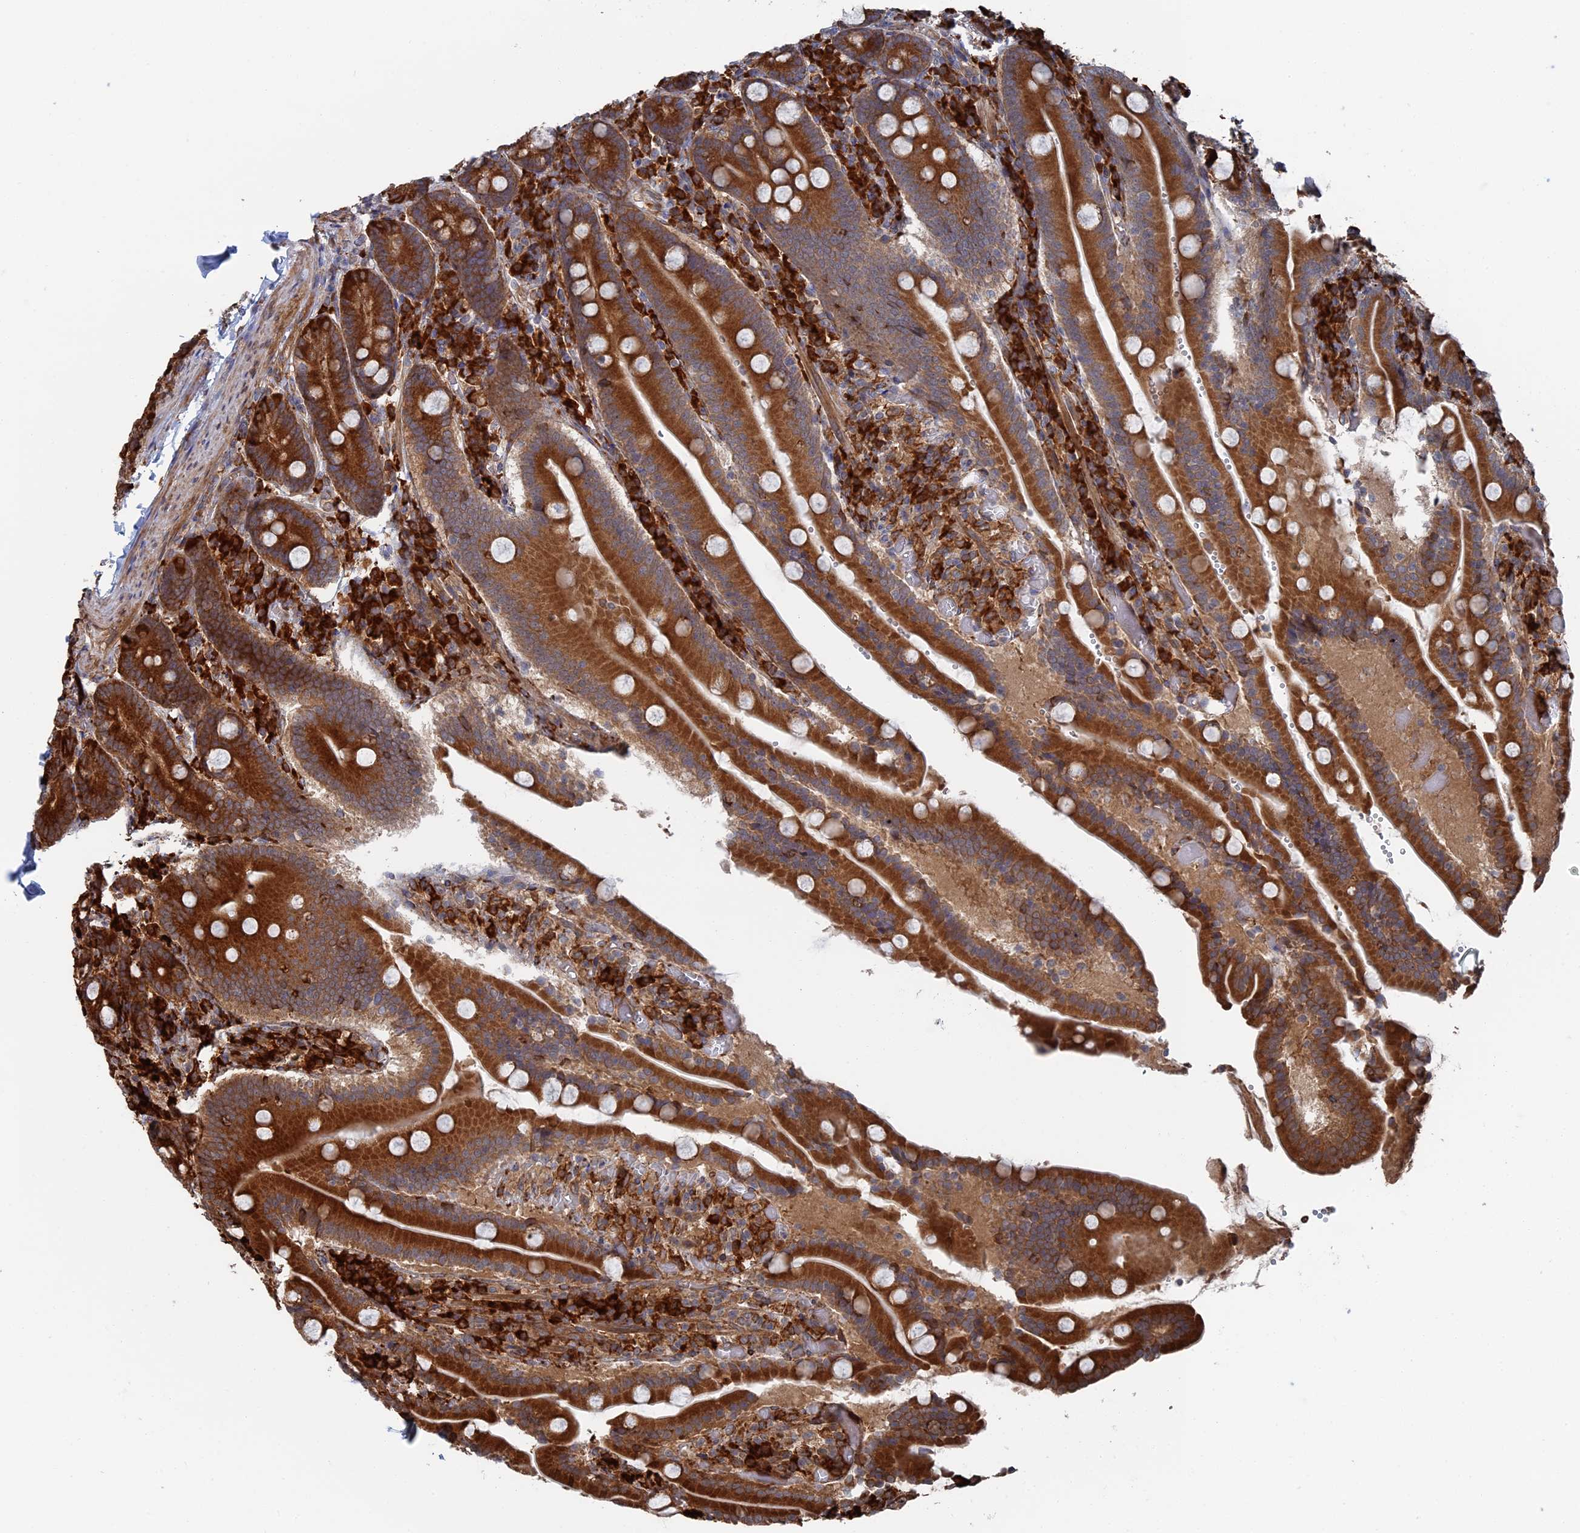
{"staining": {"intensity": "strong", "quantity": ">75%", "location": "cytoplasmic/membranous"}, "tissue": "duodenum", "cell_type": "Glandular cells", "image_type": "normal", "snomed": [{"axis": "morphology", "description": "Normal tissue, NOS"}, {"axis": "topography", "description": "Duodenum"}], "caption": "About >75% of glandular cells in benign duodenum demonstrate strong cytoplasmic/membranous protein staining as visualized by brown immunohistochemical staining.", "gene": "BPIFB6", "patient": {"sex": "female", "age": 62}}